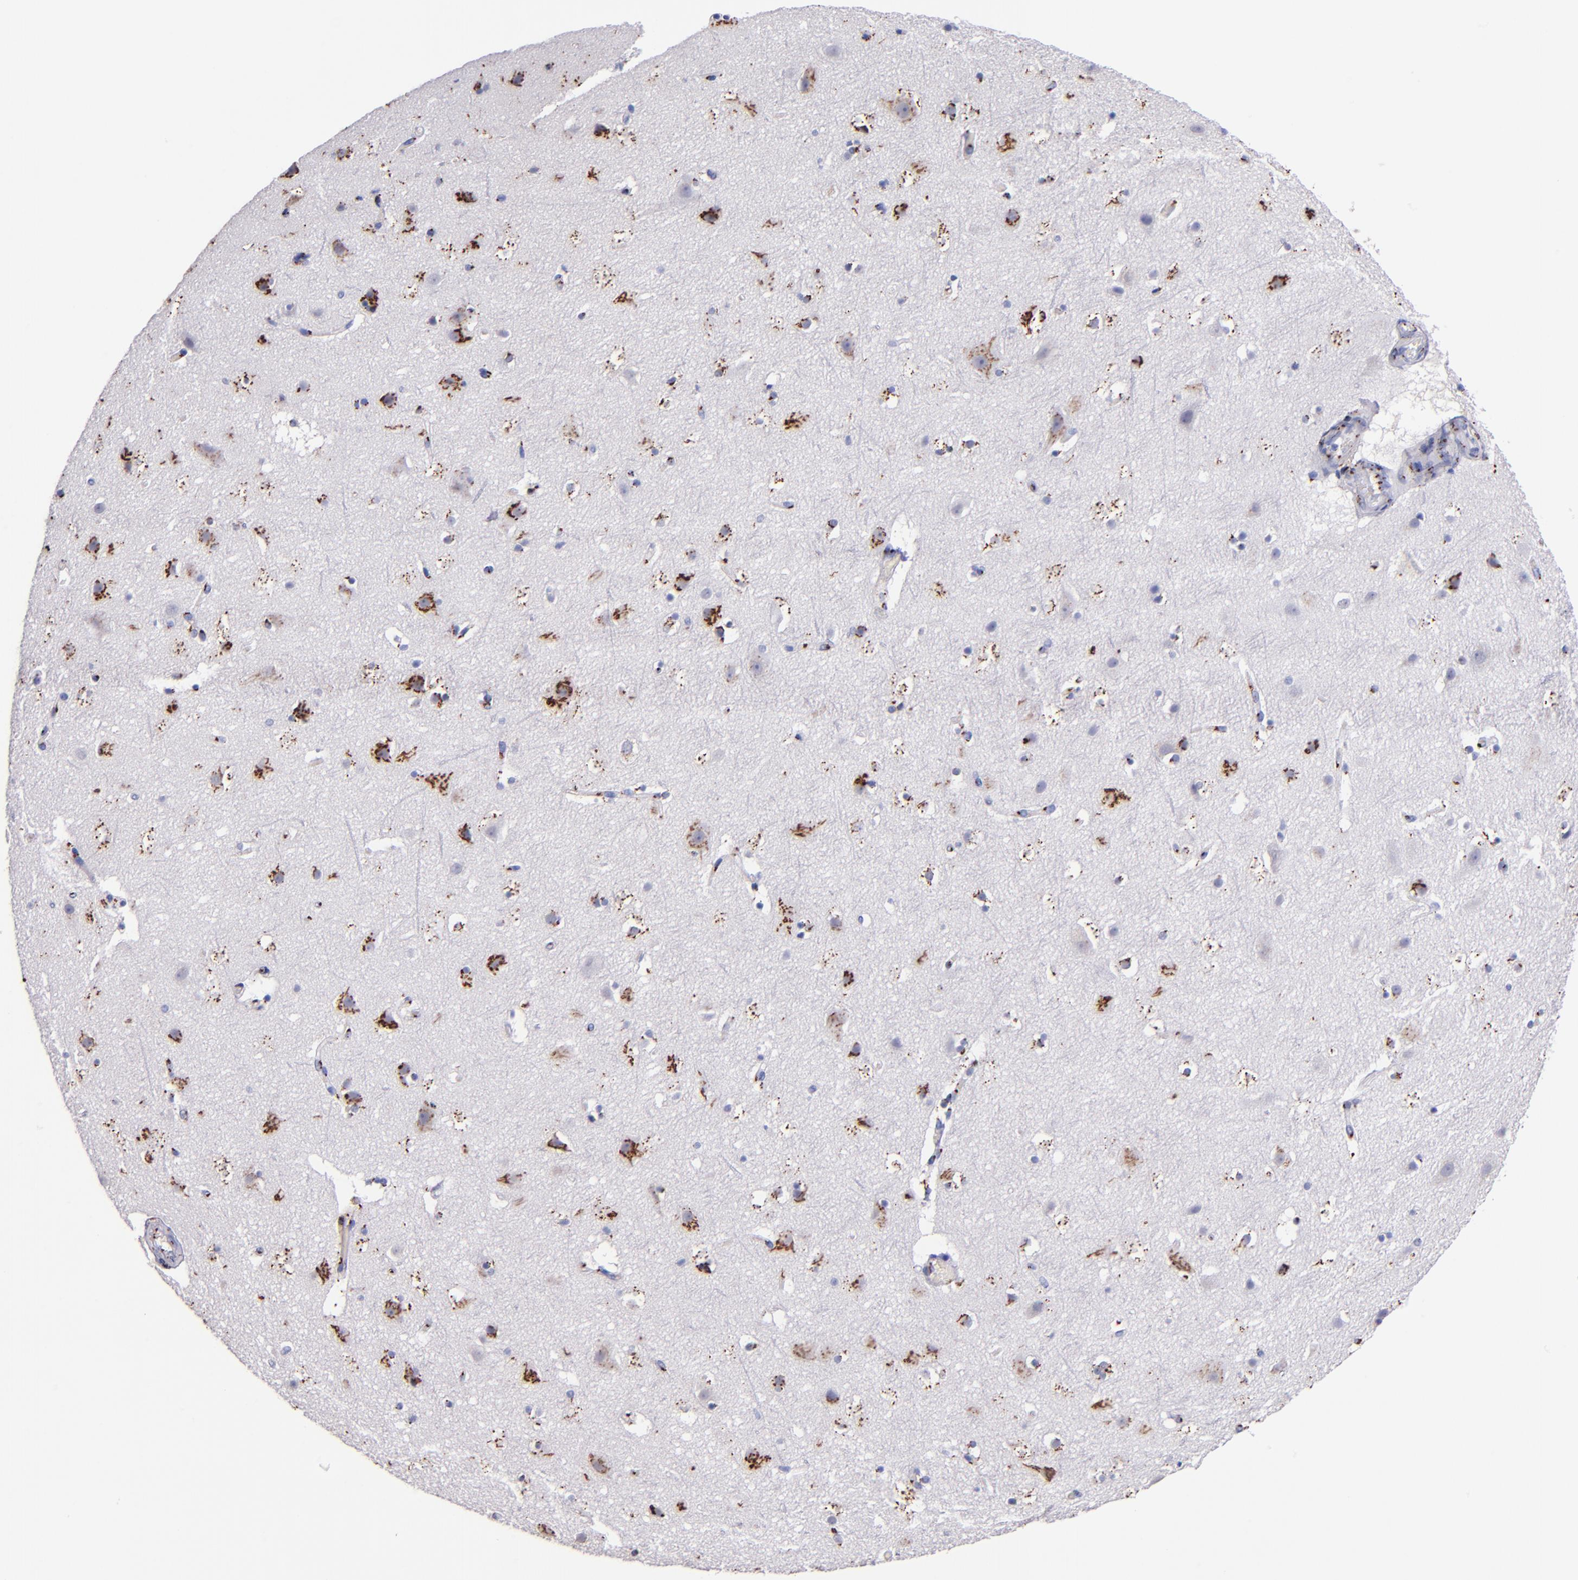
{"staining": {"intensity": "moderate", "quantity": ">75%", "location": "cytoplasmic/membranous"}, "tissue": "cerebral cortex", "cell_type": "Endothelial cells", "image_type": "normal", "snomed": [{"axis": "morphology", "description": "Normal tissue, NOS"}, {"axis": "topography", "description": "Cerebral cortex"}], "caption": "The photomicrograph shows a brown stain indicating the presence of a protein in the cytoplasmic/membranous of endothelial cells in cerebral cortex.", "gene": "GOLIM4", "patient": {"sex": "male", "age": 45}}